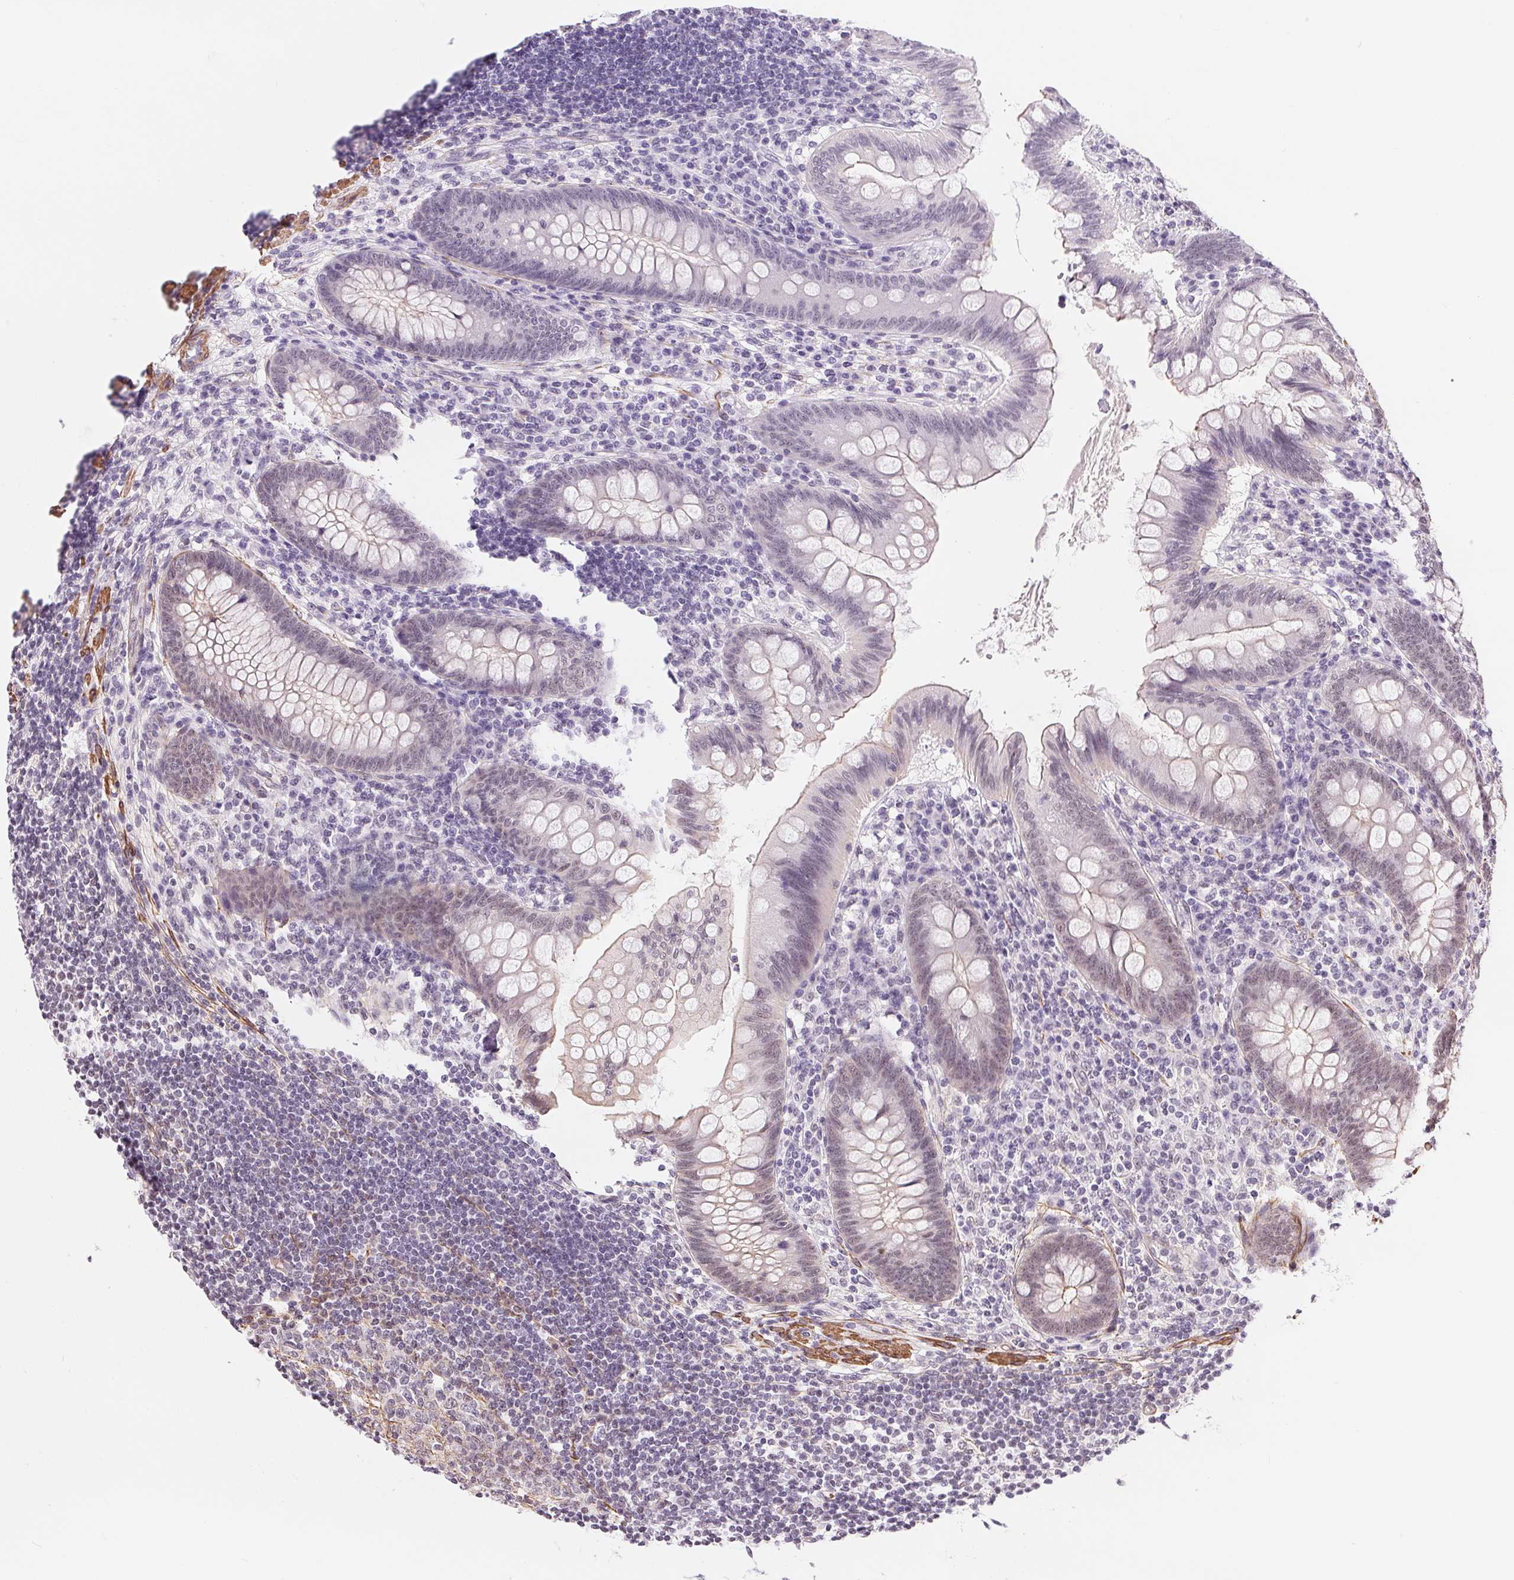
{"staining": {"intensity": "weak", "quantity": "<25%", "location": "cytoplasmic/membranous"}, "tissue": "appendix", "cell_type": "Glandular cells", "image_type": "normal", "snomed": [{"axis": "morphology", "description": "Normal tissue, NOS"}, {"axis": "topography", "description": "Appendix"}], "caption": "There is no significant expression in glandular cells of appendix. The staining is performed using DAB (3,3'-diaminobenzidine) brown chromogen with nuclei counter-stained in using hematoxylin.", "gene": "BCAT1", "patient": {"sex": "female", "age": 57}}